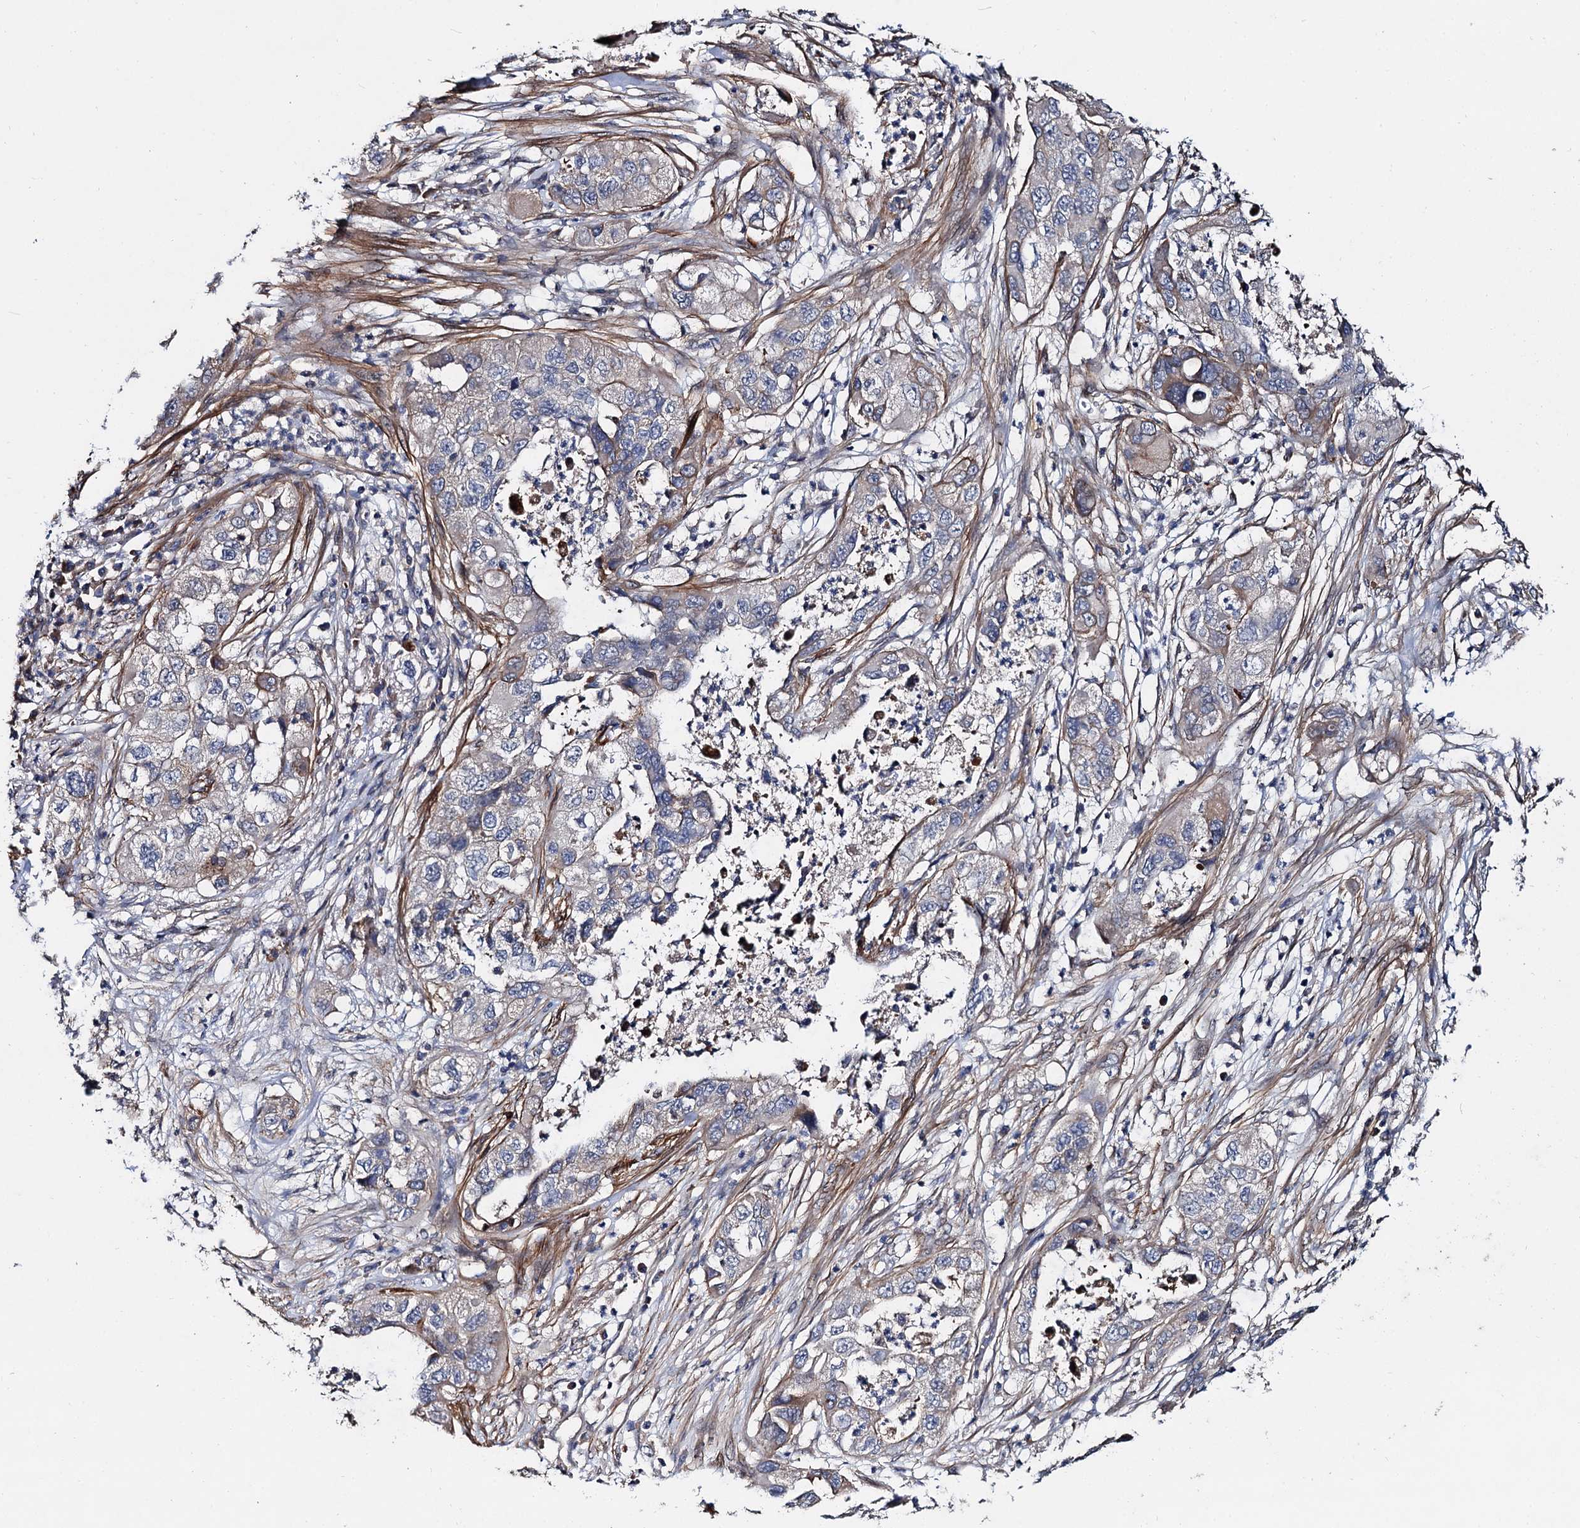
{"staining": {"intensity": "negative", "quantity": "none", "location": "none"}, "tissue": "pancreatic cancer", "cell_type": "Tumor cells", "image_type": "cancer", "snomed": [{"axis": "morphology", "description": "Adenocarcinoma, NOS"}, {"axis": "topography", "description": "Pancreas"}], "caption": "High magnification brightfield microscopy of pancreatic cancer (adenocarcinoma) stained with DAB (brown) and counterstained with hematoxylin (blue): tumor cells show no significant staining. (DAB (3,3'-diaminobenzidine) immunohistochemistry, high magnification).", "gene": "ISM2", "patient": {"sex": "female", "age": 78}}